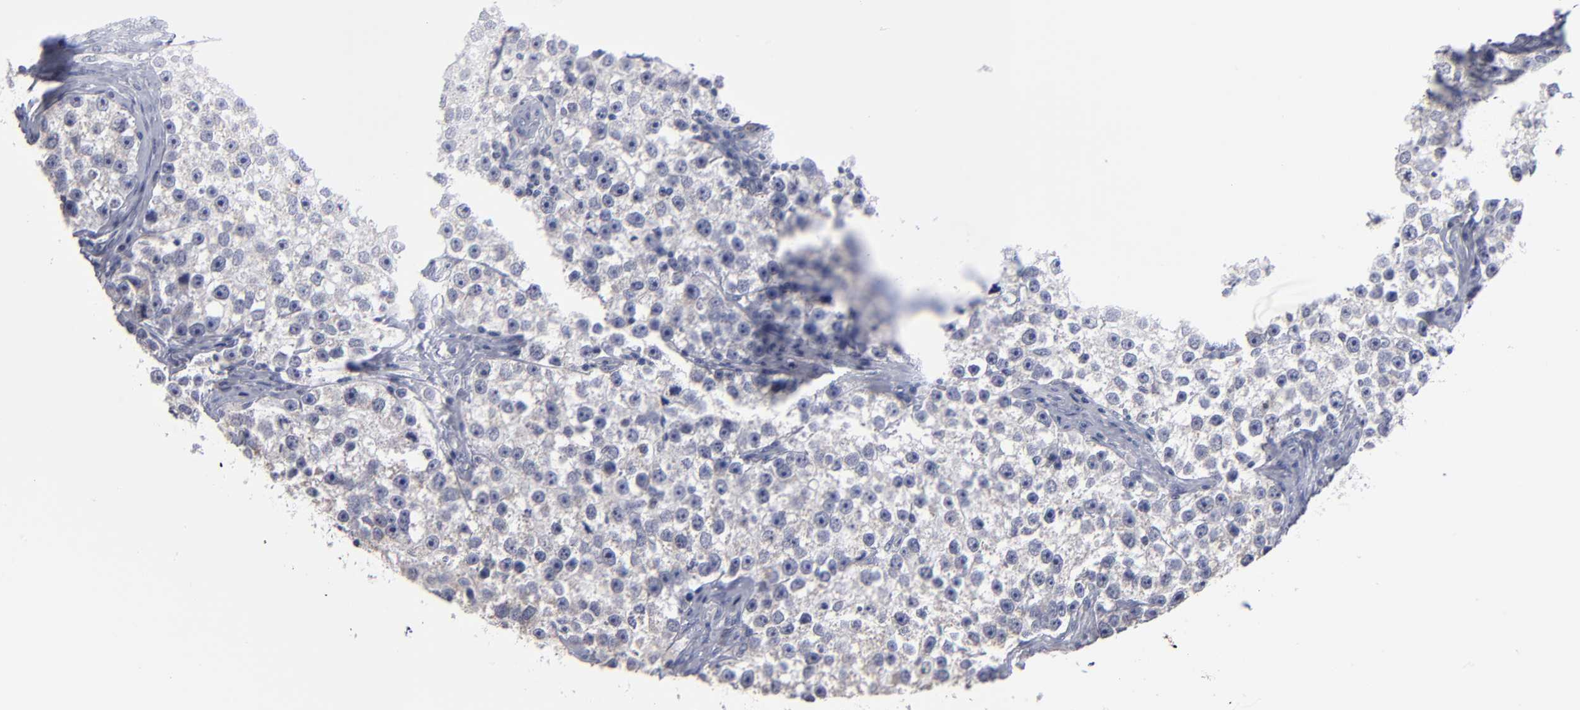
{"staining": {"intensity": "negative", "quantity": "none", "location": "none"}, "tissue": "testis cancer", "cell_type": "Tumor cells", "image_type": "cancer", "snomed": [{"axis": "morphology", "description": "Seminoma, NOS"}, {"axis": "topography", "description": "Testis"}], "caption": "This is an immunohistochemistry photomicrograph of human testis cancer (seminoma). There is no positivity in tumor cells.", "gene": "RPH3A", "patient": {"sex": "male", "age": 32}}